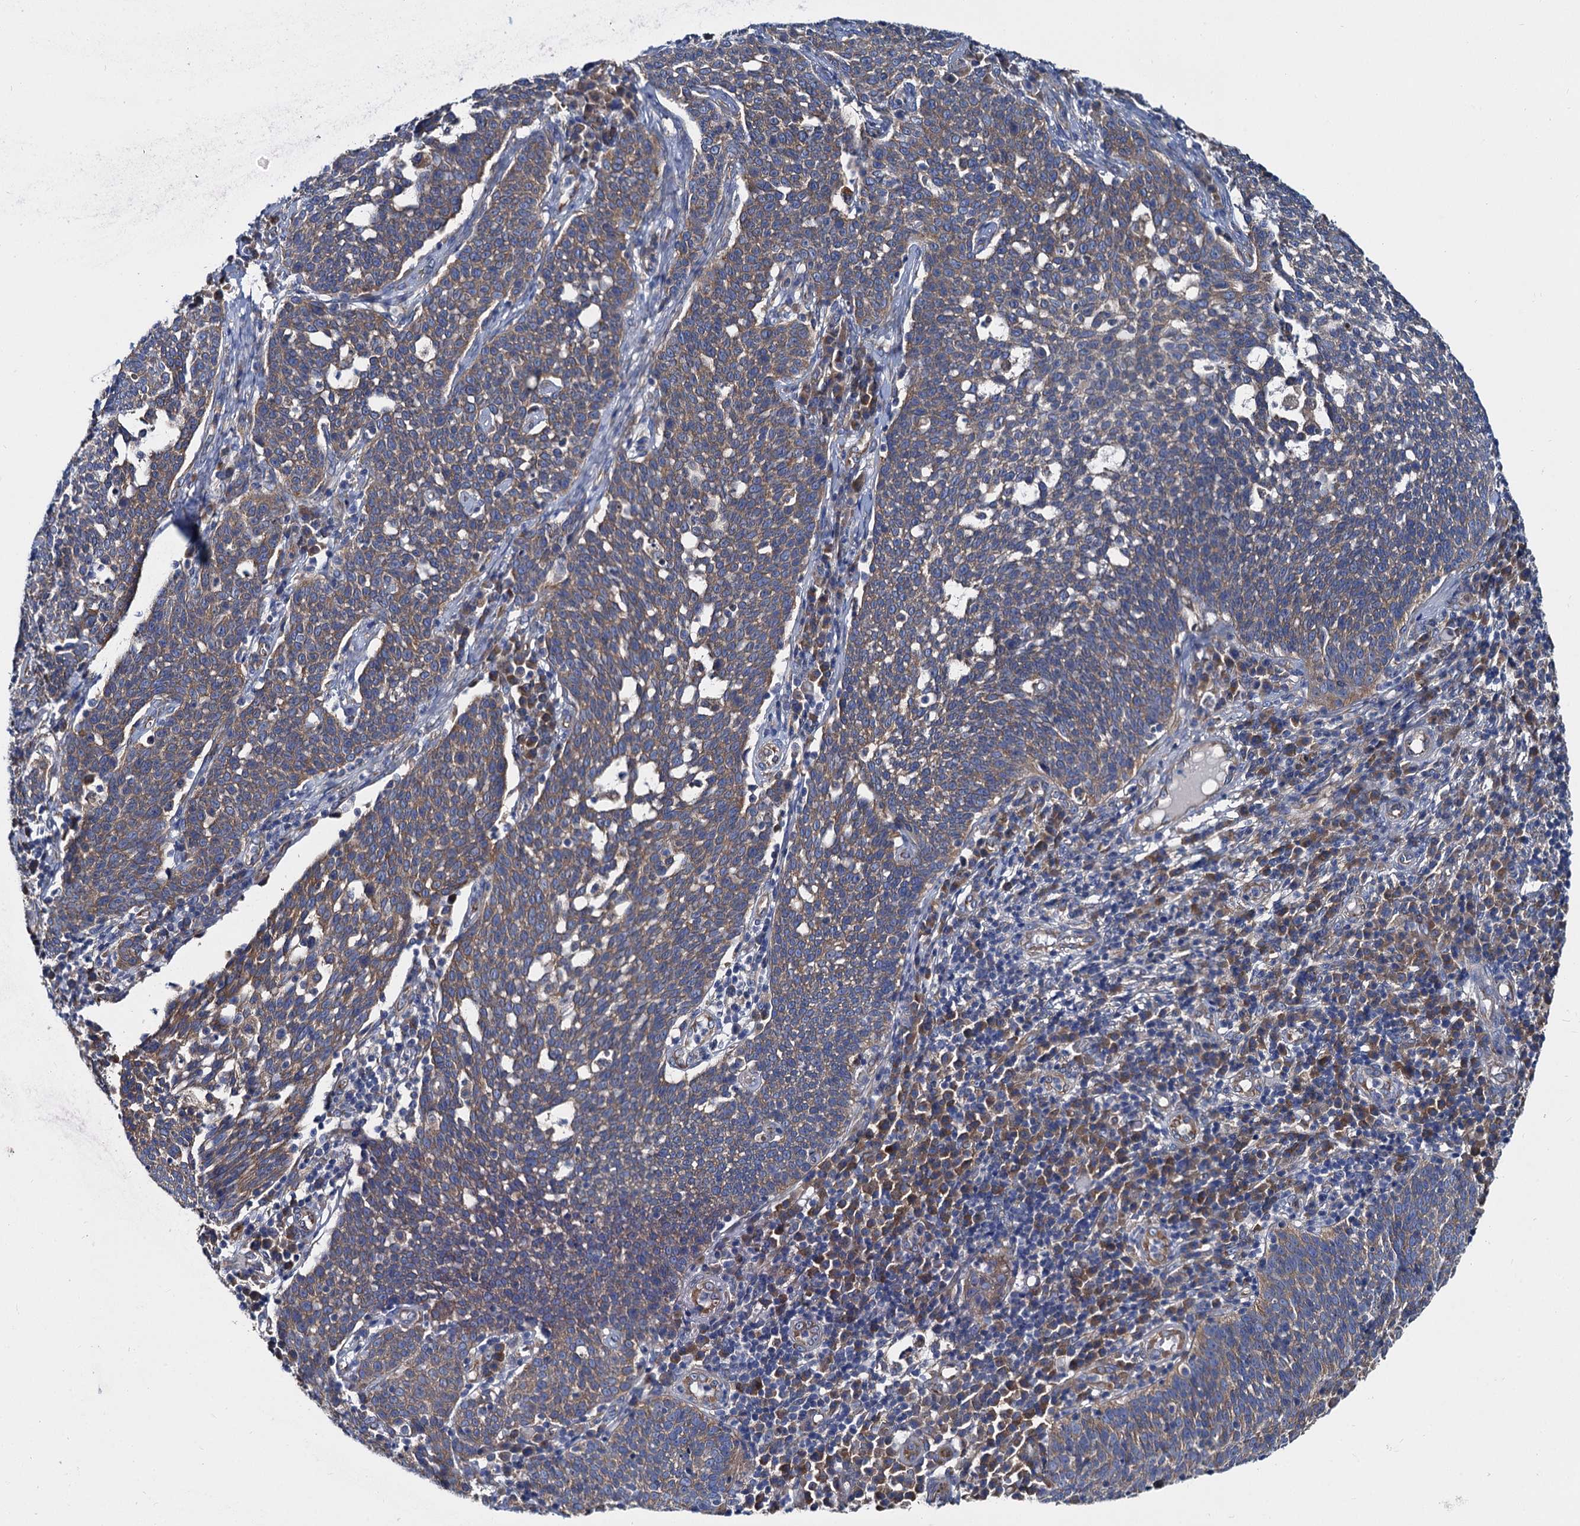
{"staining": {"intensity": "moderate", "quantity": ">75%", "location": "cytoplasmic/membranous"}, "tissue": "cervical cancer", "cell_type": "Tumor cells", "image_type": "cancer", "snomed": [{"axis": "morphology", "description": "Squamous cell carcinoma, NOS"}, {"axis": "topography", "description": "Cervix"}], "caption": "Immunohistochemistry staining of cervical cancer, which reveals medium levels of moderate cytoplasmic/membranous positivity in approximately >75% of tumor cells indicating moderate cytoplasmic/membranous protein staining. The staining was performed using DAB (brown) for protein detection and nuclei were counterstained in hematoxylin (blue).", "gene": "QARS1", "patient": {"sex": "female", "age": 34}}